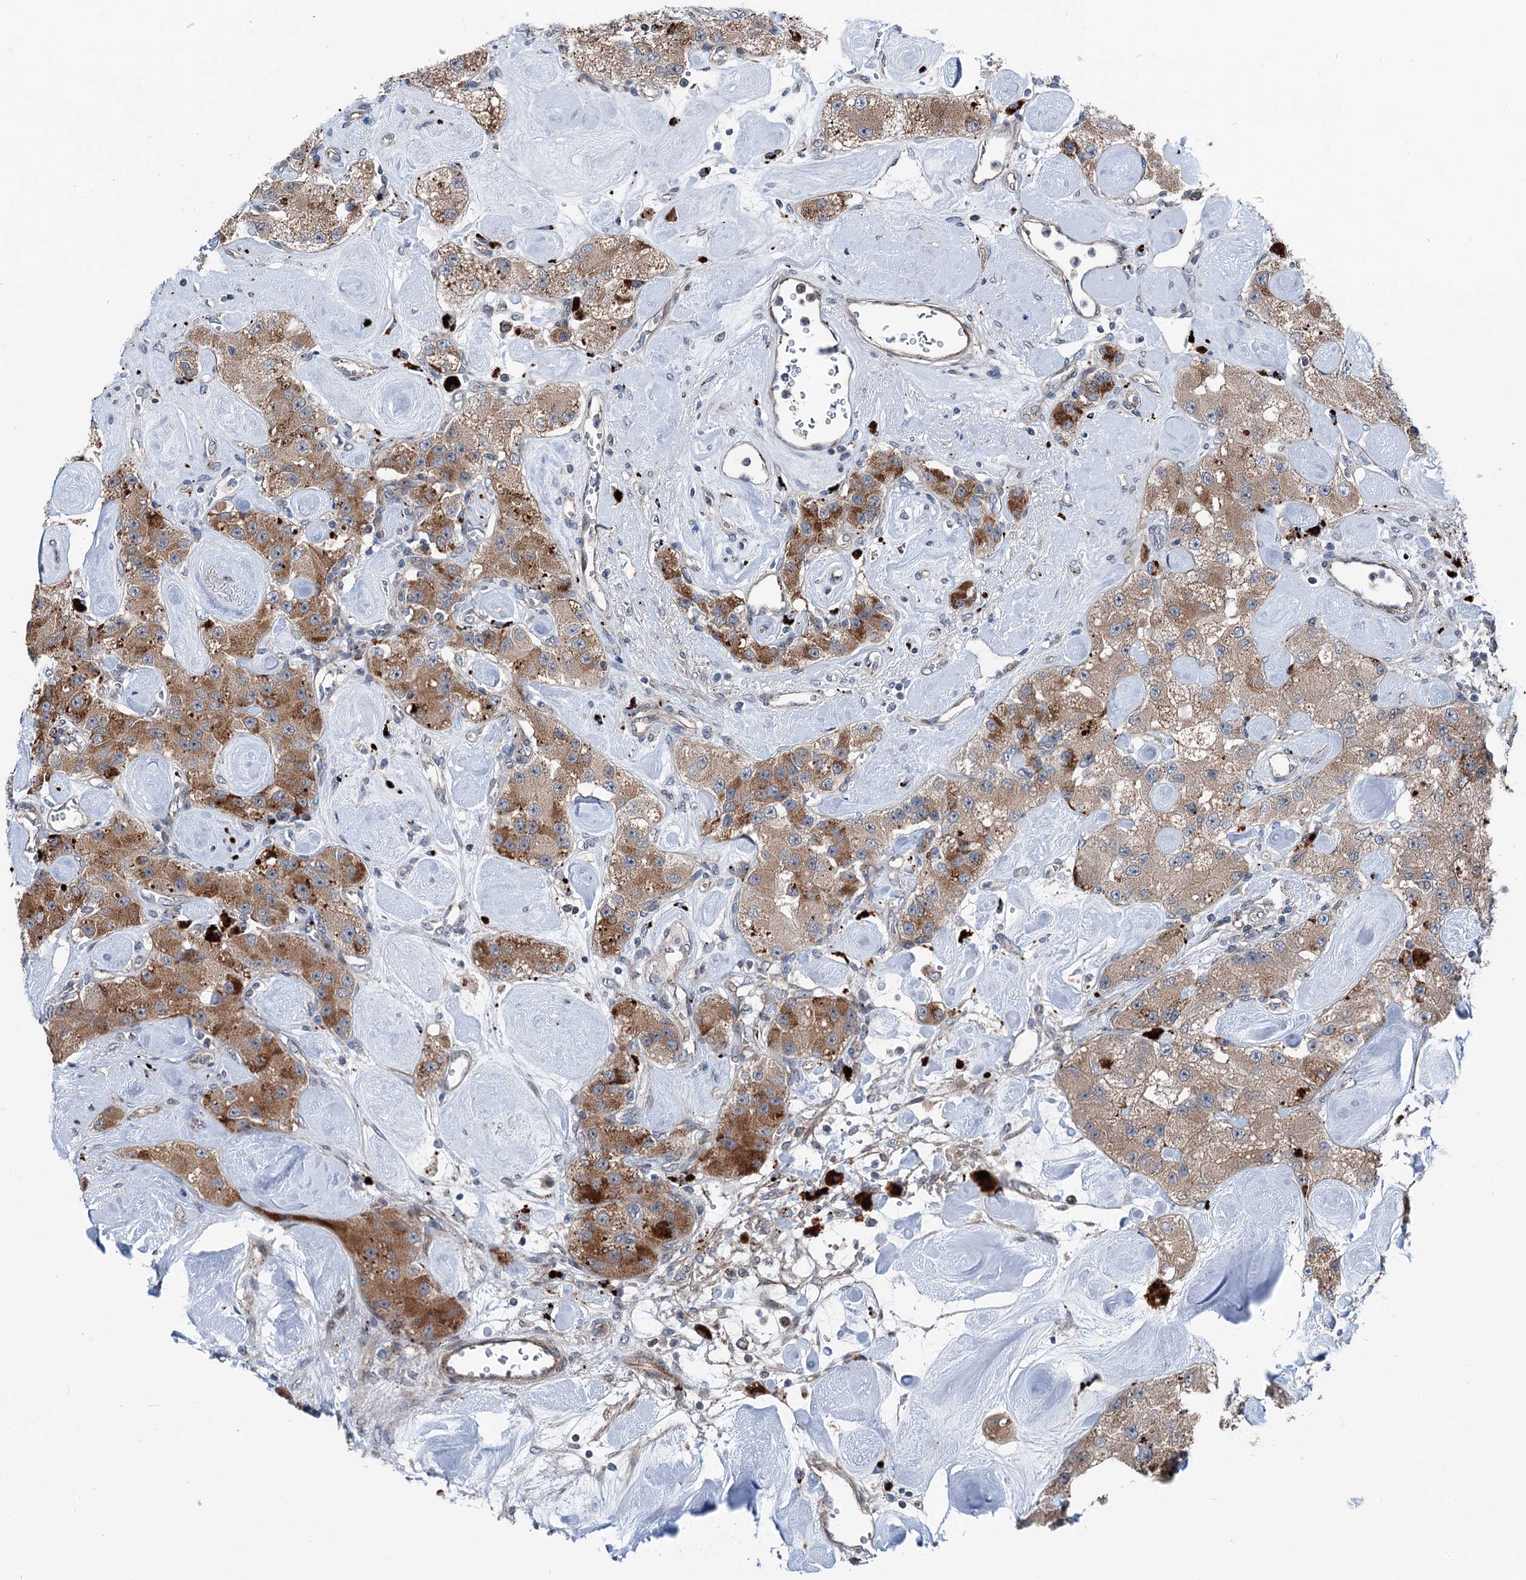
{"staining": {"intensity": "moderate", "quantity": ">75%", "location": "cytoplasmic/membranous"}, "tissue": "carcinoid", "cell_type": "Tumor cells", "image_type": "cancer", "snomed": [{"axis": "morphology", "description": "Carcinoid, malignant, NOS"}, {"axis": "topography", "description": "Pancreas"}], "caption": "Immunohistochemical staining of human carcinoid shows moderate cytoplasmic/membranous protein positivity in about >75% of tumor cells. The staining was performed using DAB (3,3'-diaminobenzidine) to visualize the protein expression in brown, while the nuclei were stained in blue with hematoxylin (Magnification: 20x).", "gene": "POLR1D", "patient": {"sex": "male", "age": 41}}